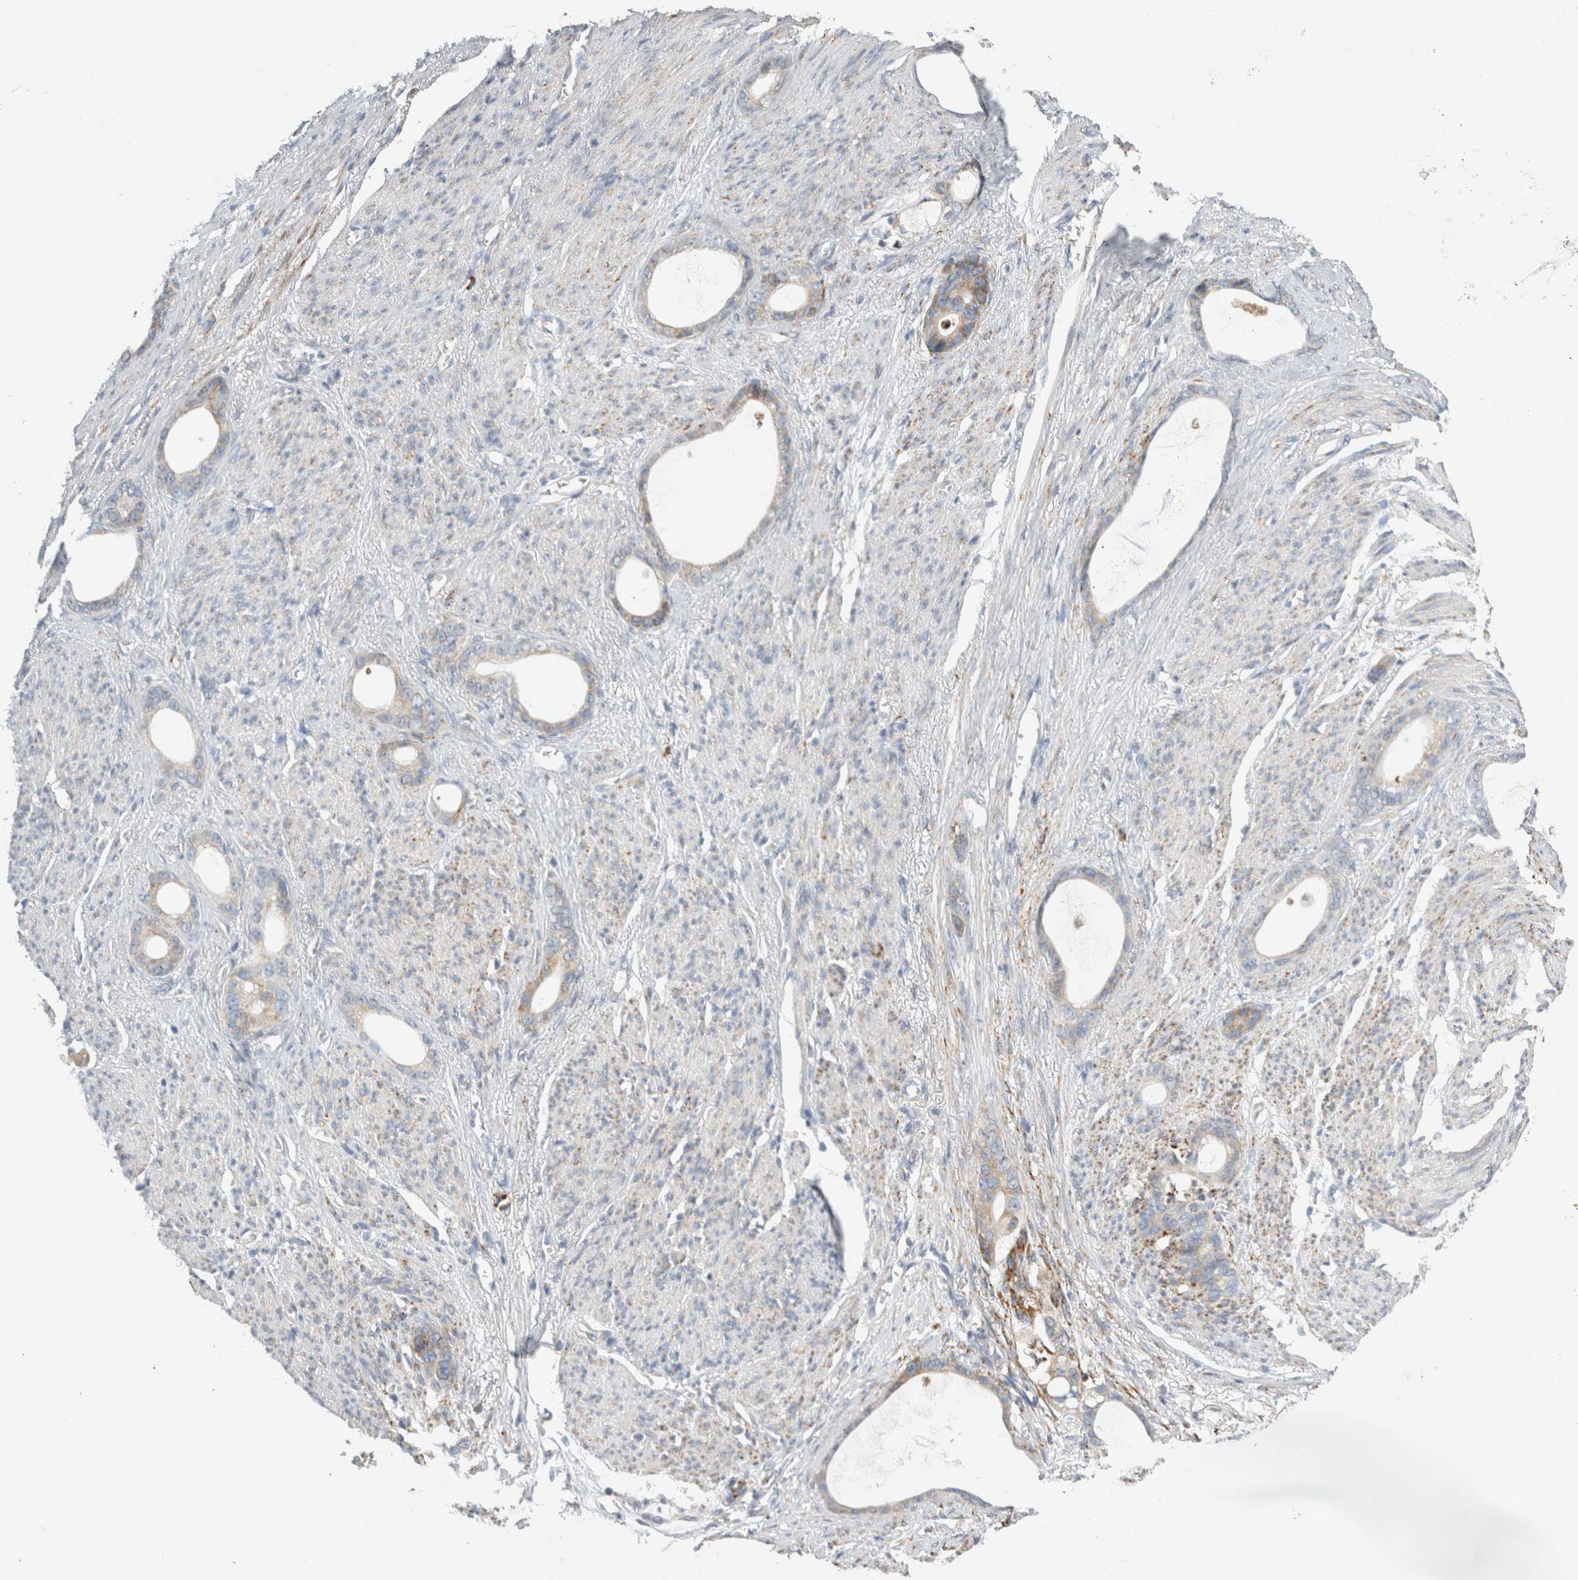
{"staining": {"intensity": "moderate", "quantity": "<25%", "location": "cytoplasmic/membranous"}, "tissue": "stomach cancer", "cell_type": "Tumor cells", "image_type": "cancer", "snomed": [{"axis": "morphology", "description": "Adenocarcinoma, NOS"}, {"axis": "topography", "description": "Stomach"}], "caption": "High-magnification brightfield microscopy of stomach cancer (adenocarcinoma) stained with DAB (3,3'-diaminobenzidine) (brown) and counterstained with hematoxylin (blue). tumor cells exhibit moderate cytoplasmic/membranous staining is seen in approximately<25% of cells. (DAB IHC with brightfield microscopy, high magnification).", "gene": "RPN2", "patient": {"sex": "female", "age": 75}}